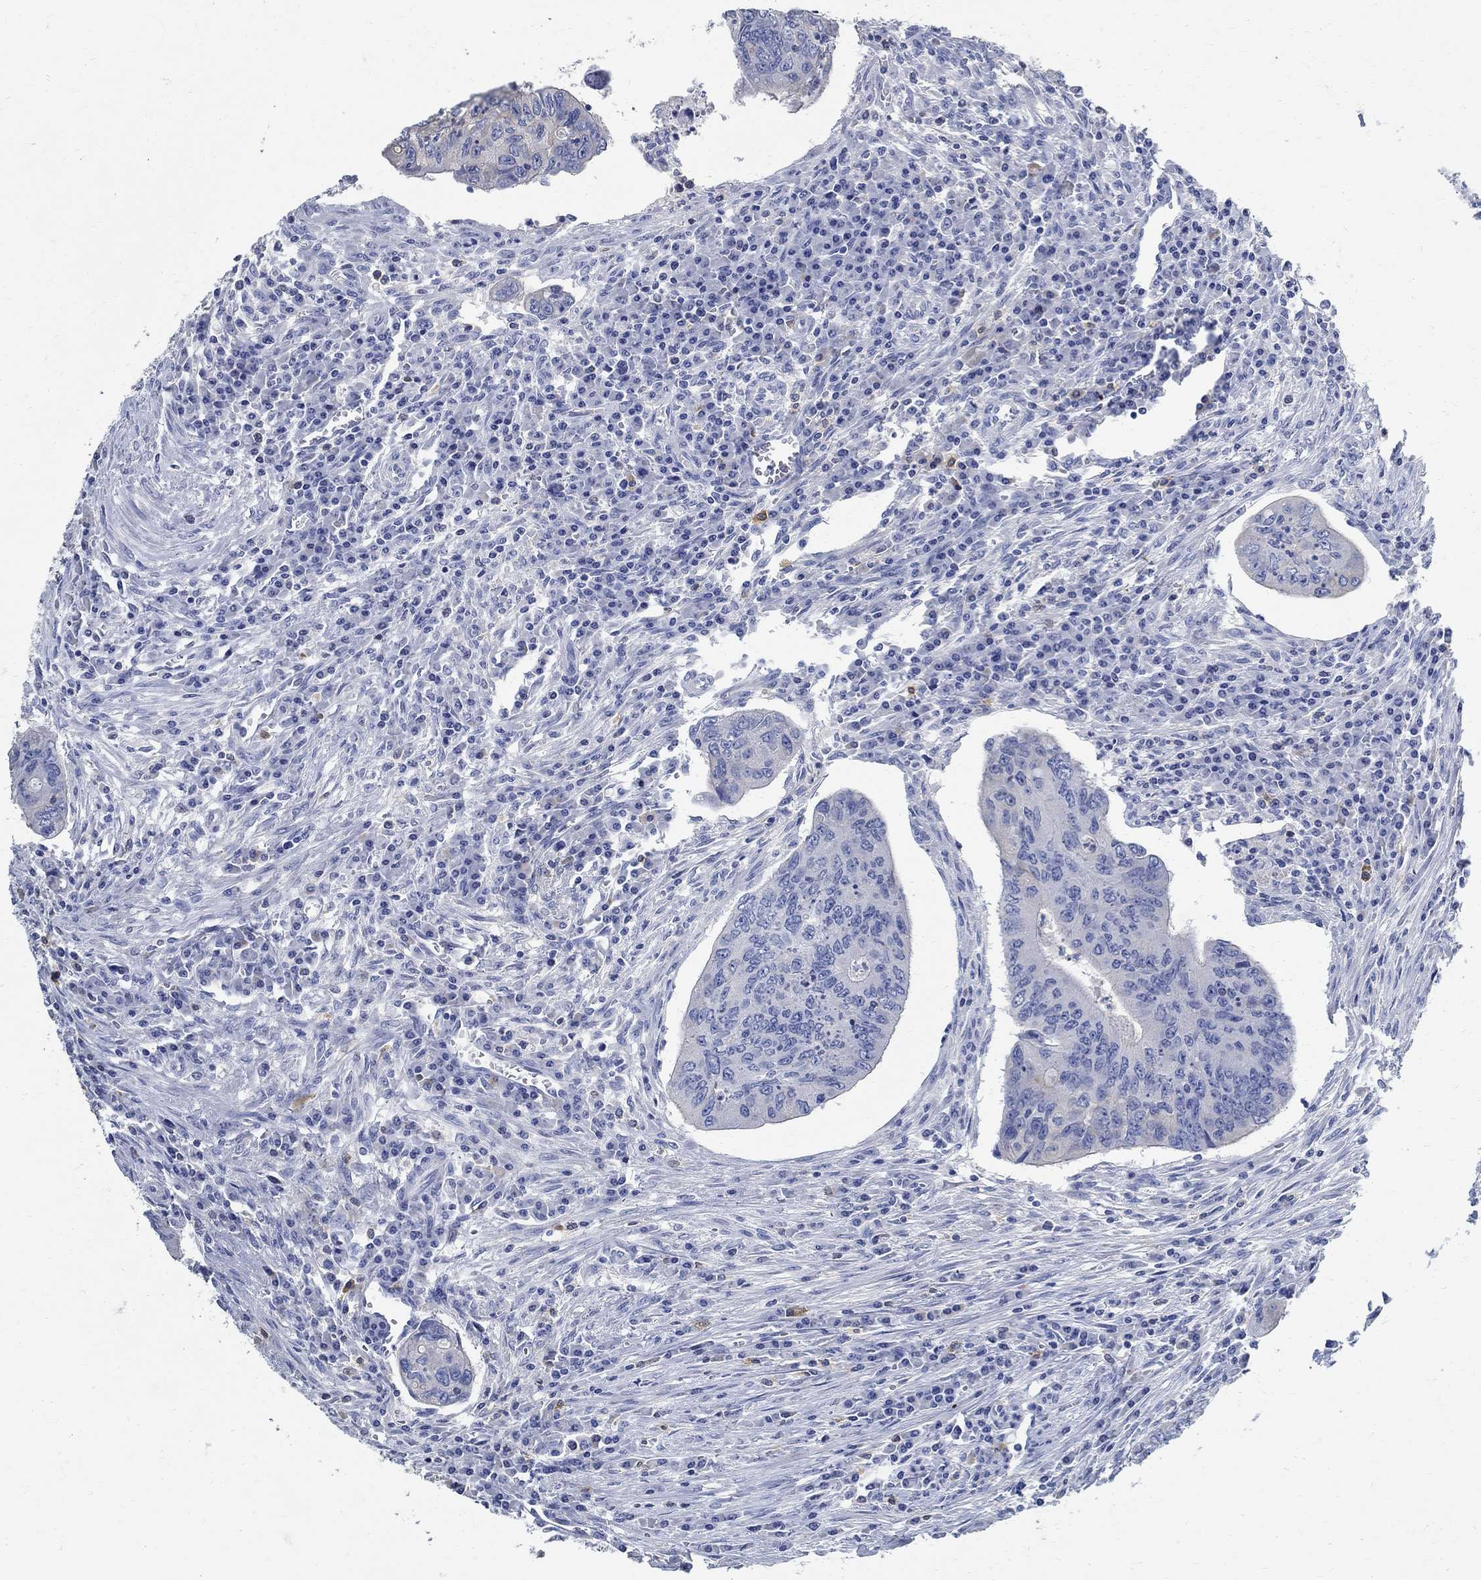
{"staining": {"intensity": "negative", "quantity": "none", "location": "none"}, "tissue": "colorectal cancer", "cell_type": "Tumor cells", "image_type": "cancer", "snomed": [{"axis": "morphology", "description": "Adenocarcinoma, NOS"}, {"axis": "topography", "description": "Colon"}], "caption": "An immunohistochemistry (IHC) image of colorectal cancer (adenocarcinoma) is shown. There is no staining in tumor cells of colorectal cancer (adenocarcinoma).", "gene": "PRX", "patient": {"sex": "male", "age": 53}}